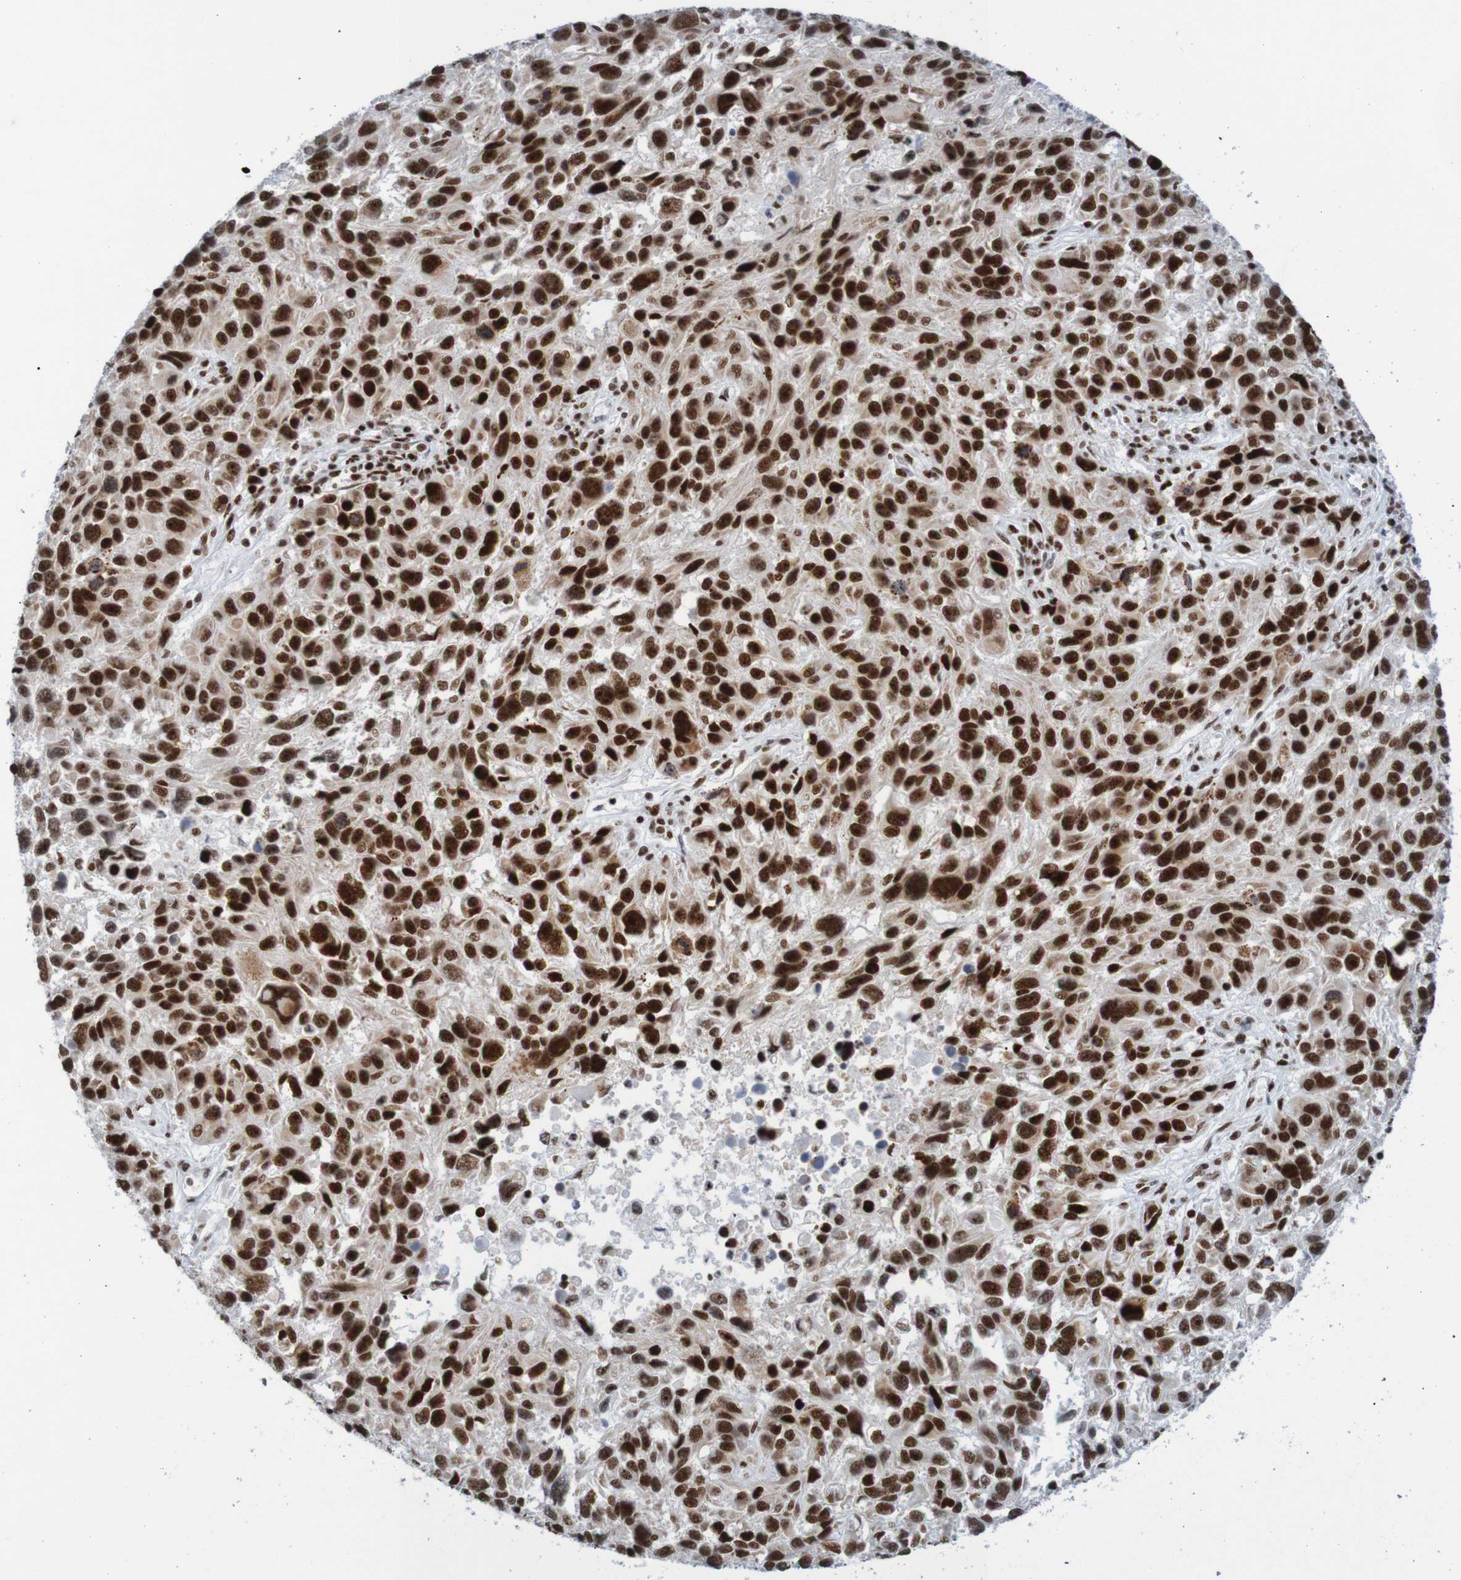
{"staining": {"intensity": "strong", "quantity": ">75%", "location": "nuclear"}, "tissue": "melanoma", "cell_type": "Tumor cells", "image_type": "cancer", "snomed": [{"axis": "morphology", "description": "Malignant melanoma, NOS"}, {"axis": "topography", "description": "Skin"}], "caption": "Protein staining reveals strong nuclear staining in approximately >75% of tumor cells in malignant melanoma. The staining was performed using DAB (3,3'-diaminobenzidine) to visualize the protein expression in brown, while the nuclei were stained in blue with hematoxylin (Magnification: 20x).", "gene": "THRAP3", "patient": {"sex": "male", "age": 53}}